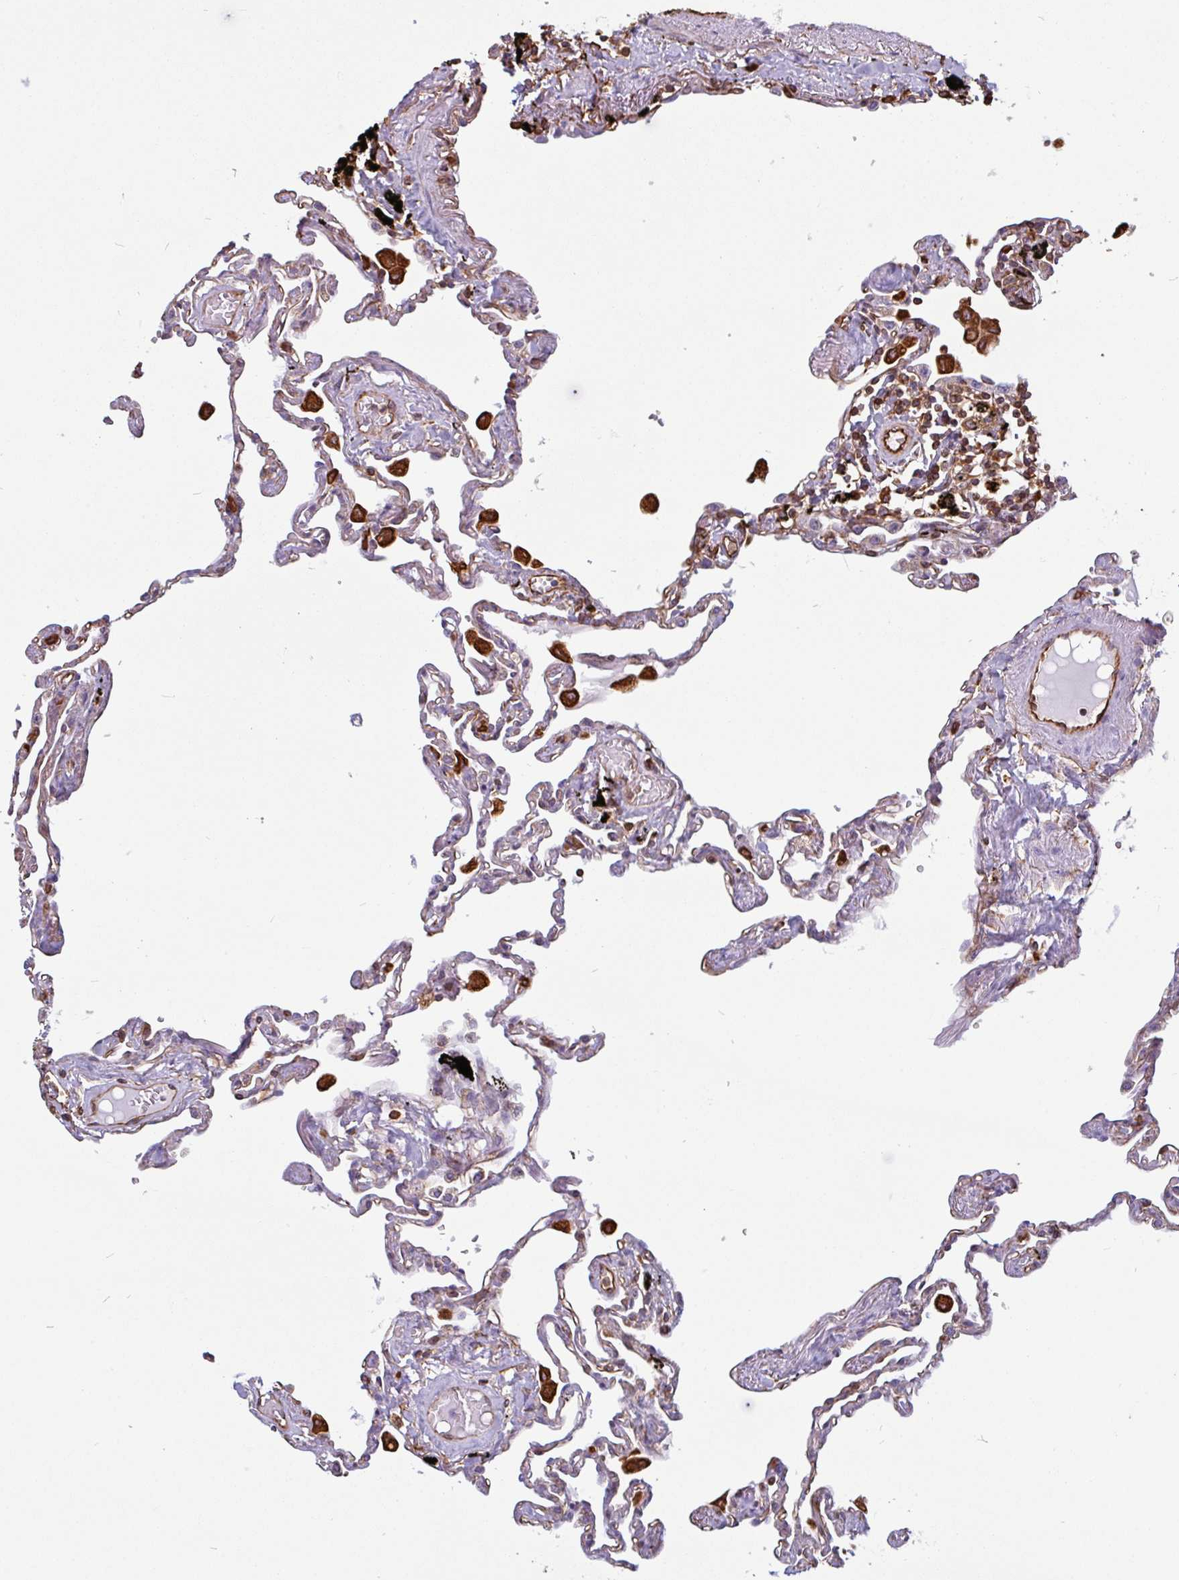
{"staining": {"intensity": "negative", "quantity": "none", "location": "none"}, "tissue": "lung", "cell_type": "Alveolar cells", "image_type": "normal", "snomed": [{"axis": "morphology", "description": "Normal tissue, NOS"}, {"axis": "topography", "description": "Lung"}], "caption": "IHC of normal human lung reveals no staining in alveolar cells.", "gene": "PPFIA1", "patient": {"sex": "female", "age": 67}}